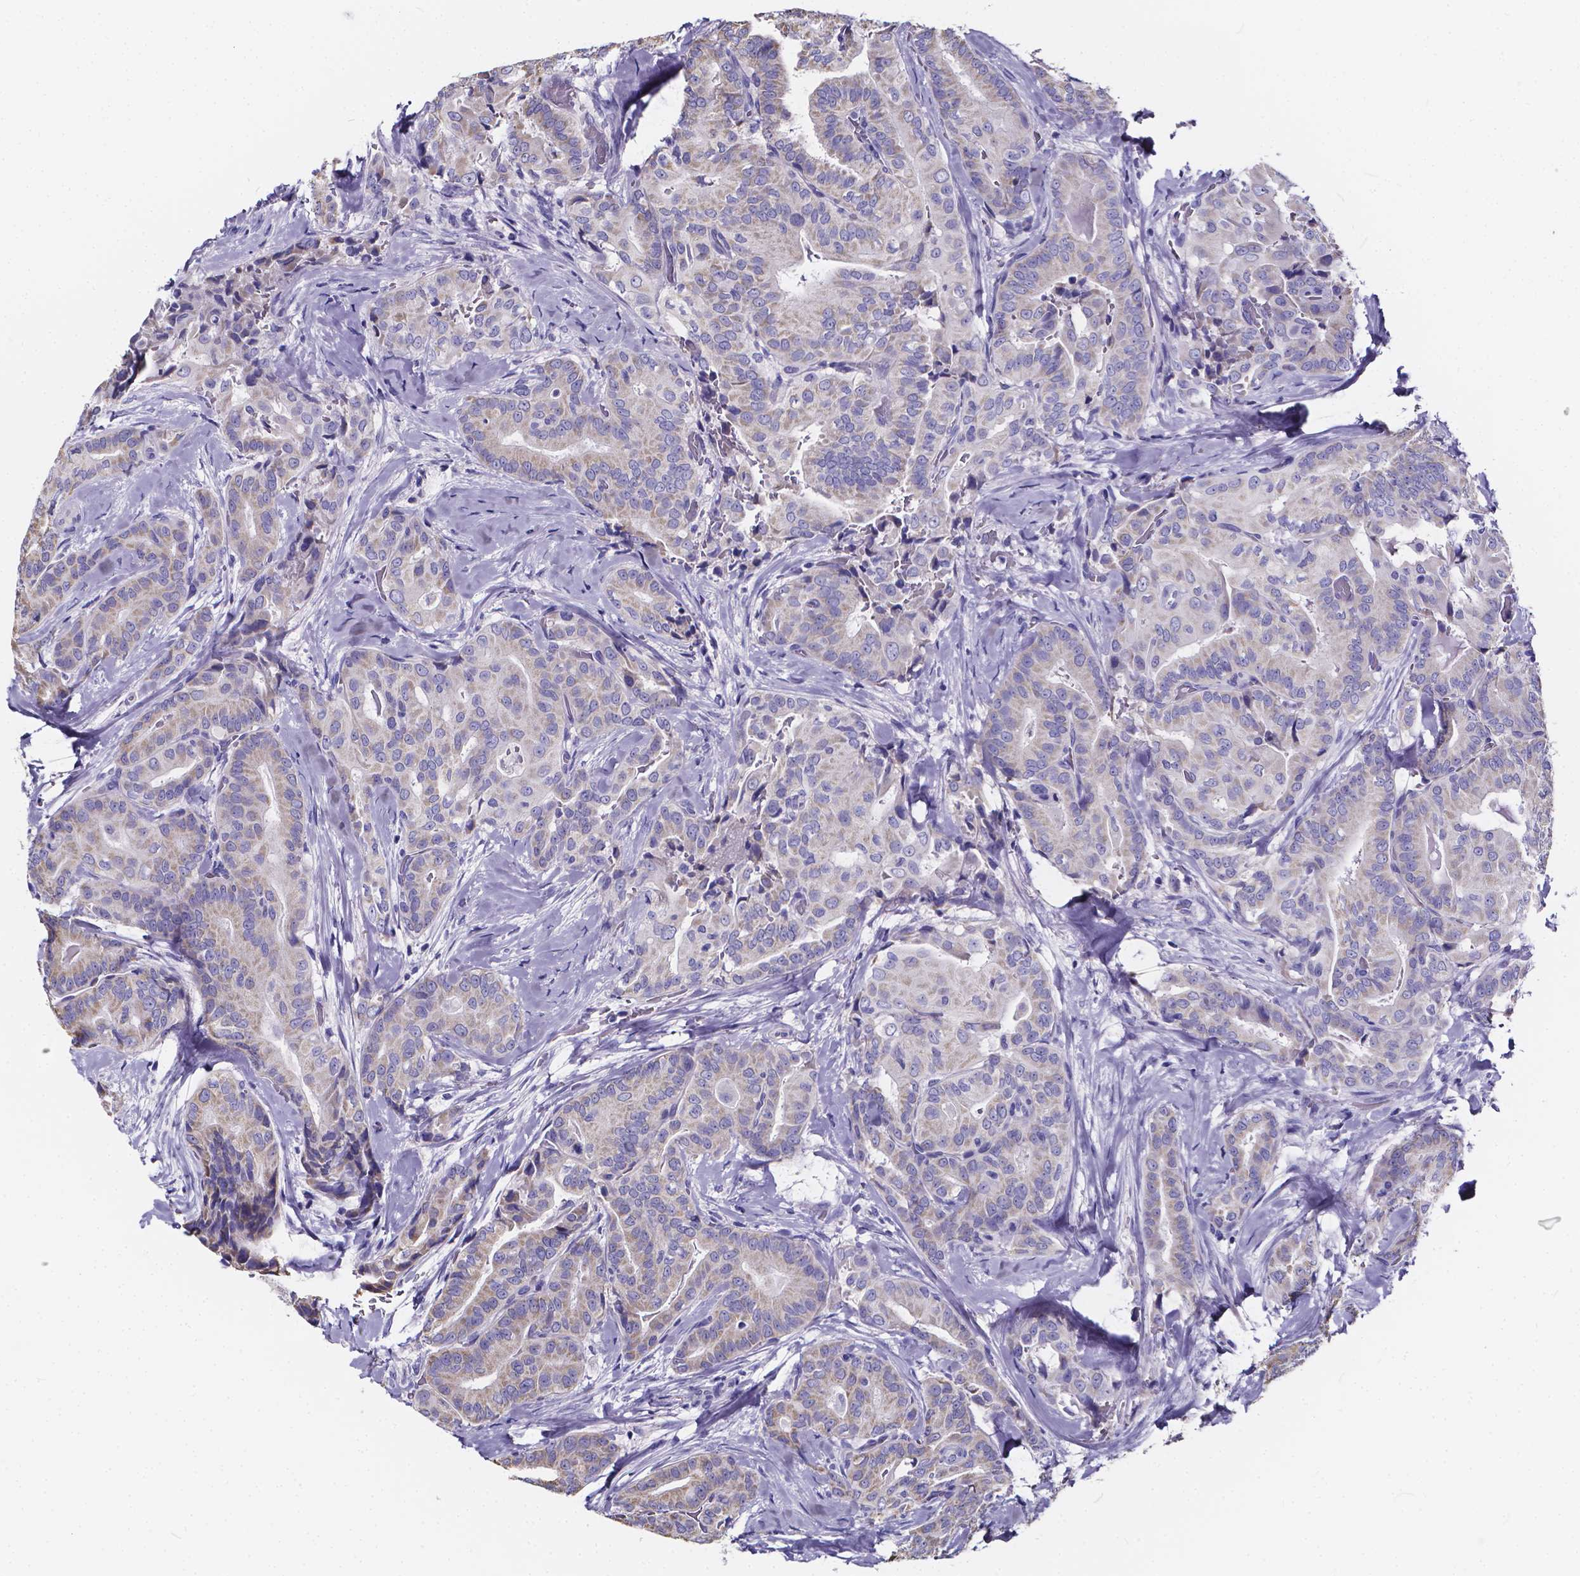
{"staining": {"intensity": "weak", "quantity": ">75%", "location": "cytoplasmic/membranous"}, "tissue": "thyroid cancer", "cell_type": "Tumor cells", "image_type": "cancer", "snomed": [{"axis": "morphology", "description": "Papillary adenocarcinoma, NOS"}, {"axis": "topography", "description": "Thyroid gland"}], "caption": "This is an image of immunohistochemistry (IHC) staining of papillary adenocarcinoma (thyroid), which shows weak expression in the cytoplasmic/membranous of tumor cells.", "gene": "SPEF2", "patient": {"sex": "male", "age": 61}}